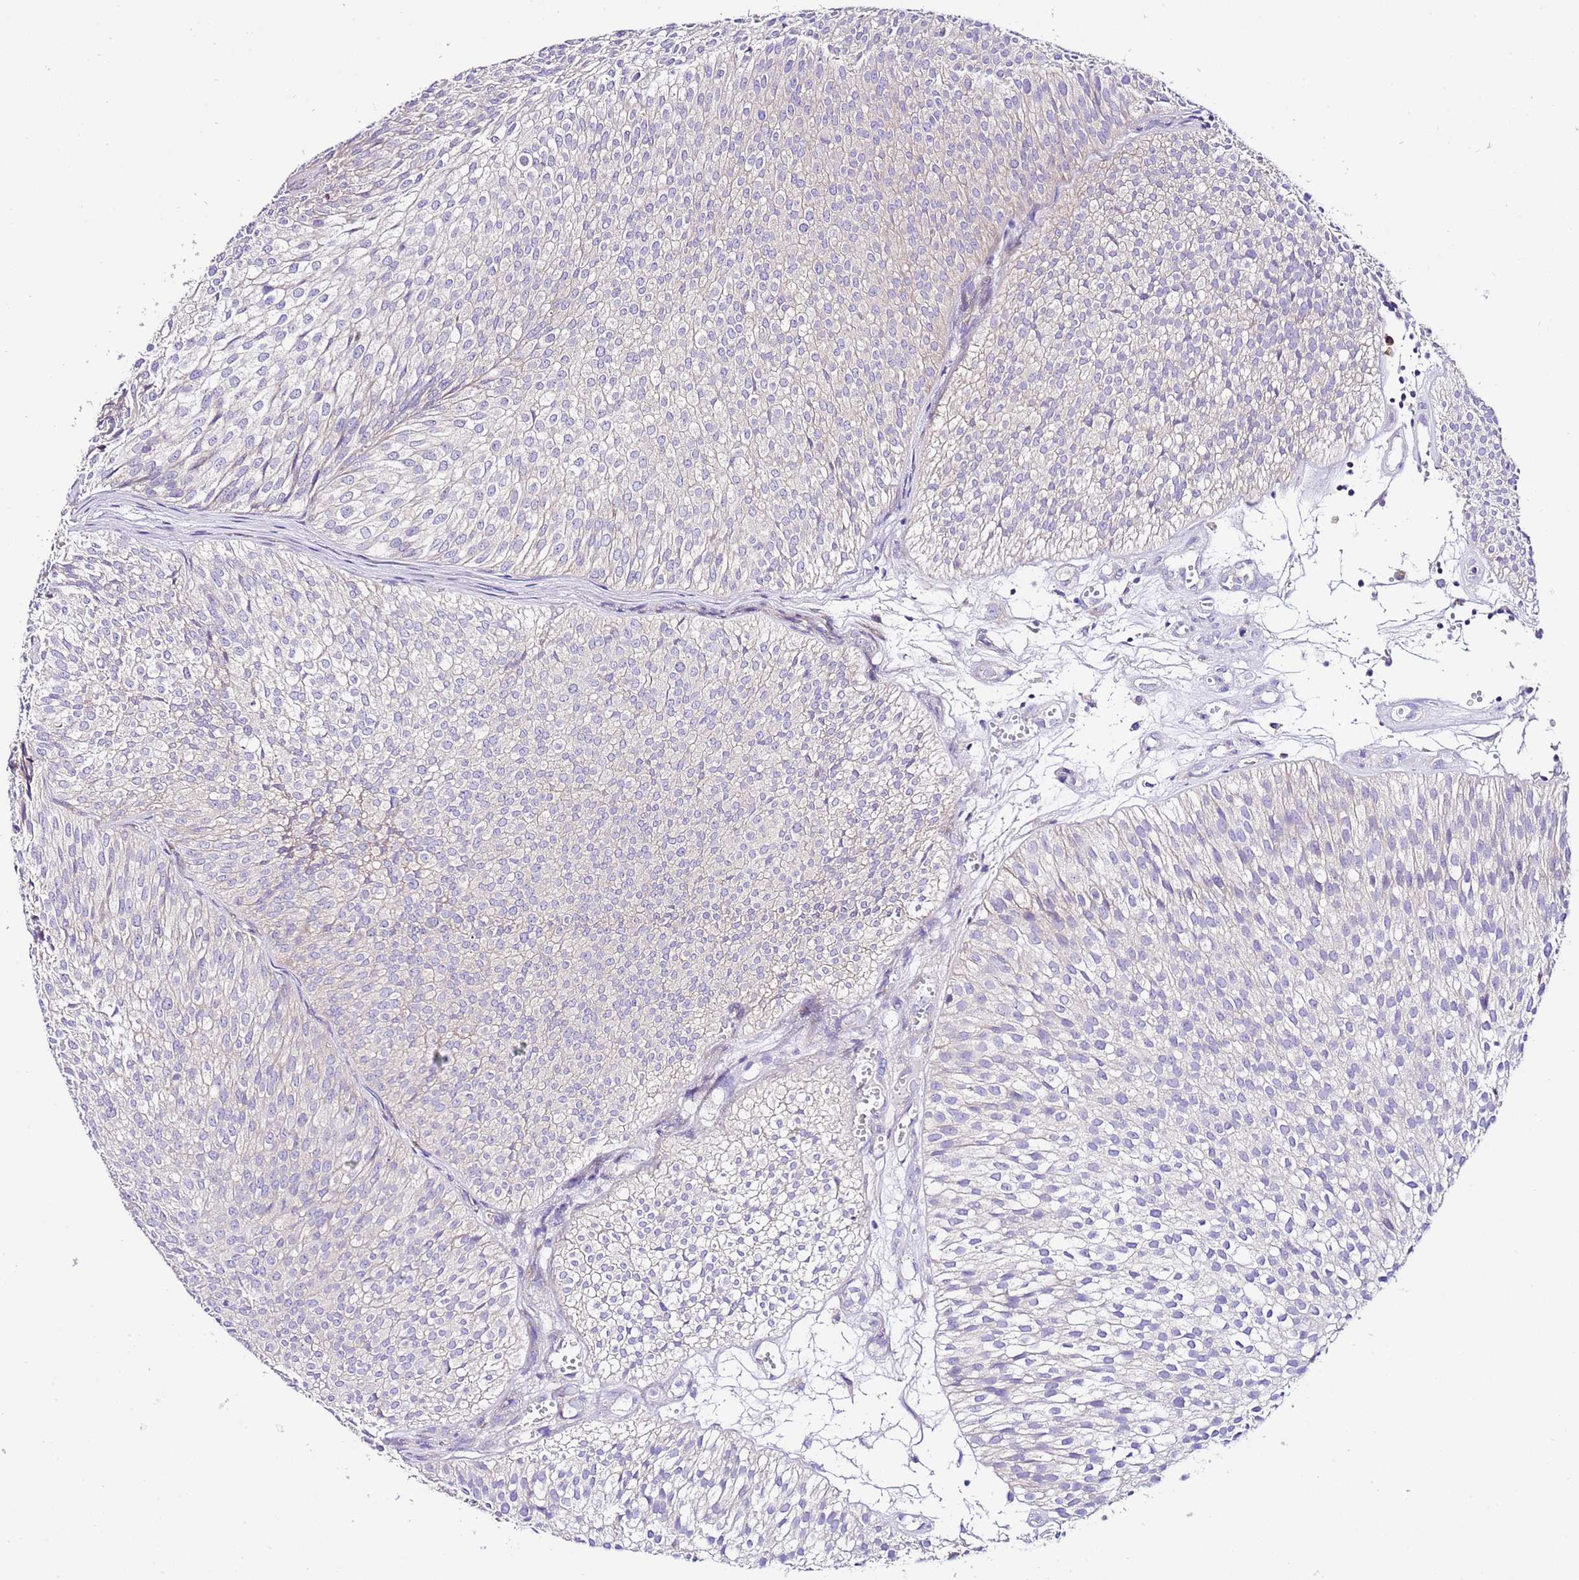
{"staining": {"intensity": "weak", "quantity": "<25%", "location": "cytoplasmic/membranous"}, "tissue": "urothelial cancer", "cell_type": "Tumor cells", "image_type": "cancer", "snomed": [{"axis": "morphology", "description": "Urothelial carcinoma, Low grade"}, {"axis": "topography", "description": "Urinary bladder"}], "caption": "This is a photomicrograph of immunohistochemistry (IHC) staining of urothelial cancer, which shows no expression in tumor cells.", "gene": "RPS10", "patient": {"sex": "male", "age": 91}}